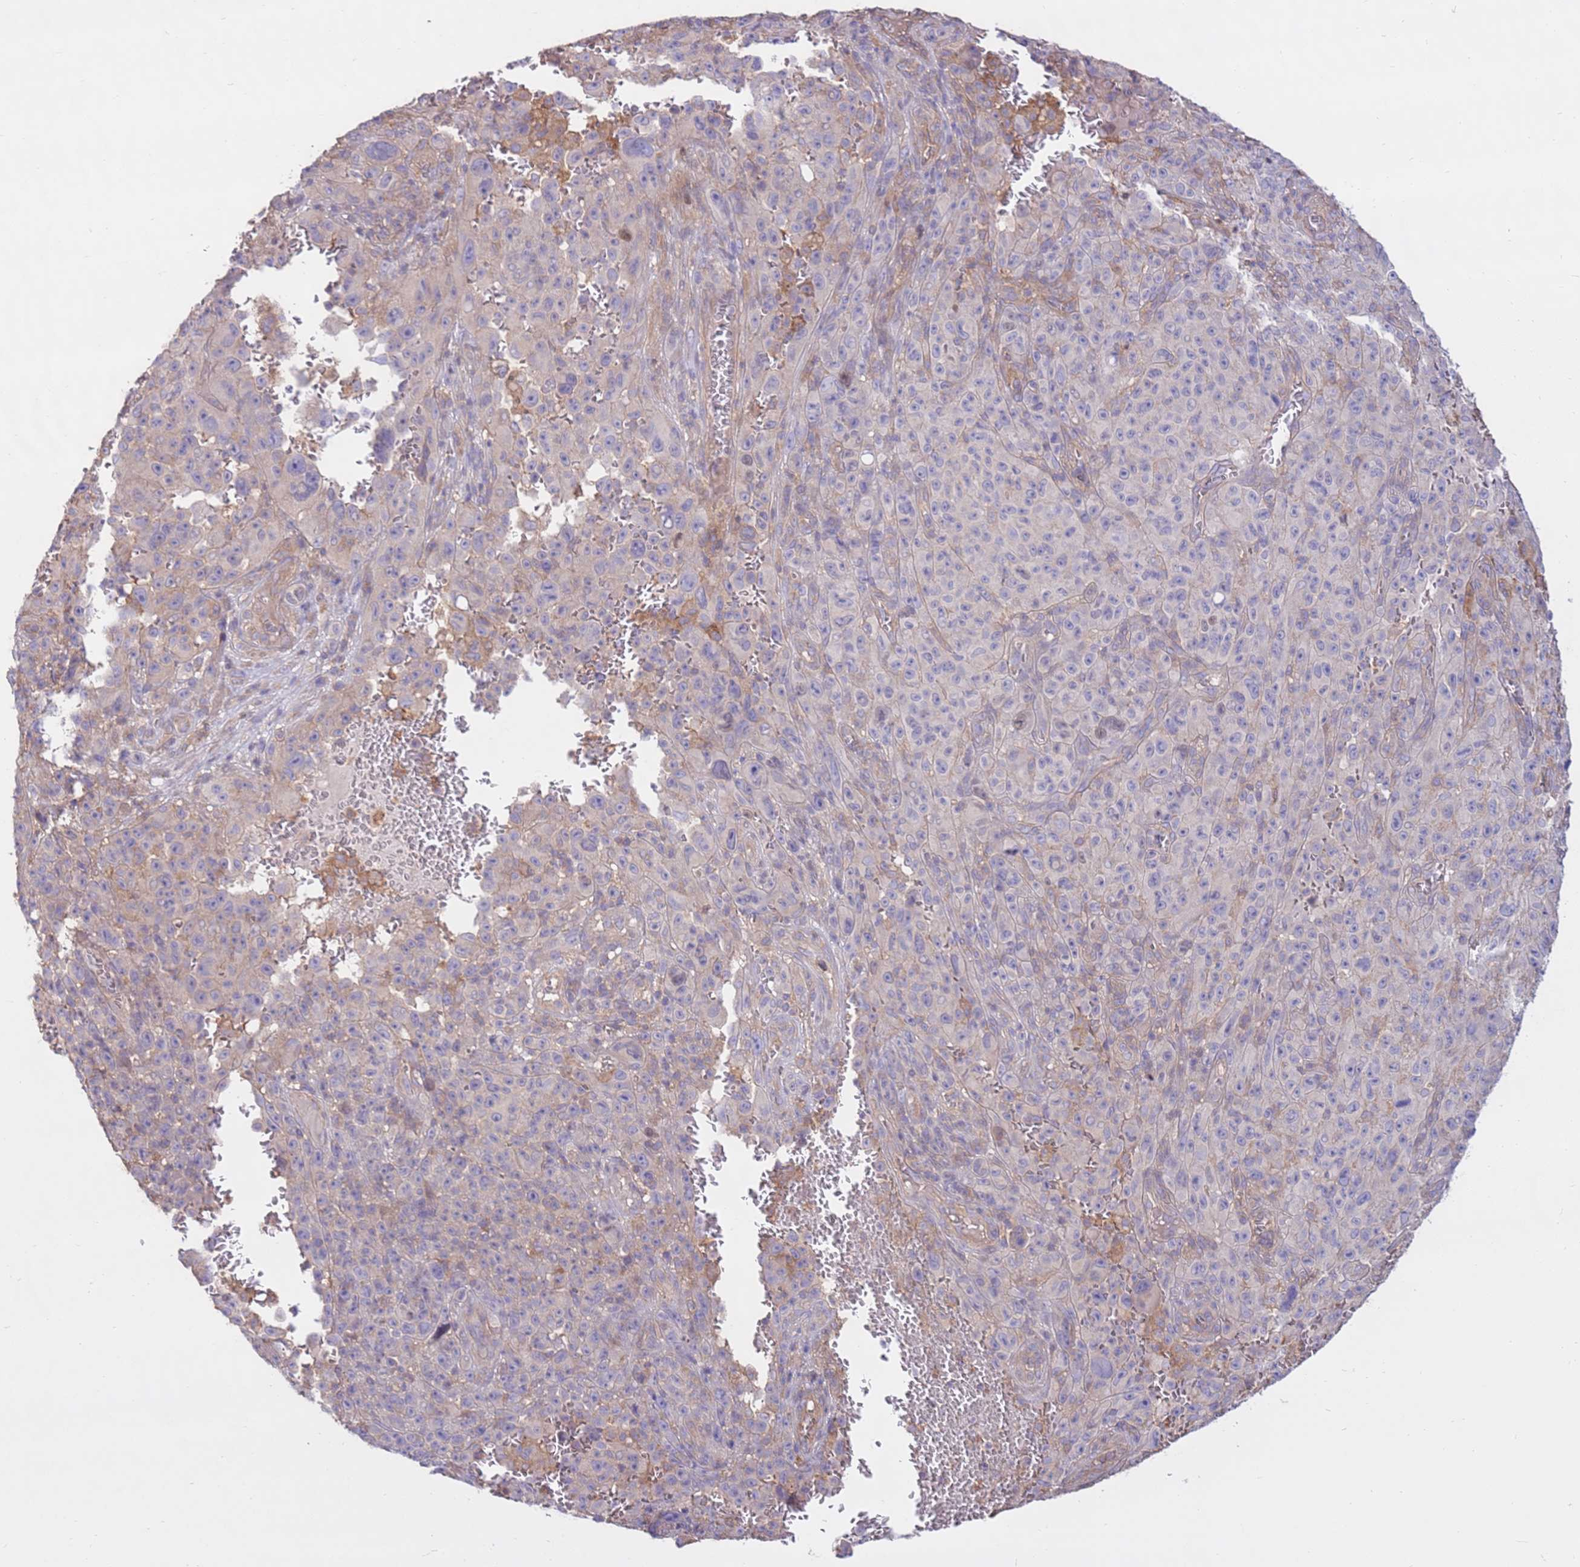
{"staining": {"intensity": "weak", "quantity": "<25%", "location": "cytoplasmic/membranous"}, "tissue": "melanoma", "cell_type": "Tumor cells", "image_type": "cancer", "snomed": [{"axis": "morphology", "description": "Malignant melanoma, NOS"}, {"axis": "topography", "description": "Skin"}], "caption": "High power microscopy image of an immunohistochemistry photomicrograph of malignant melanoma, revealing no significant expression in tumor cells.", "gene": "EVA1B", "patient": {"sex": "female", "age": 82}}